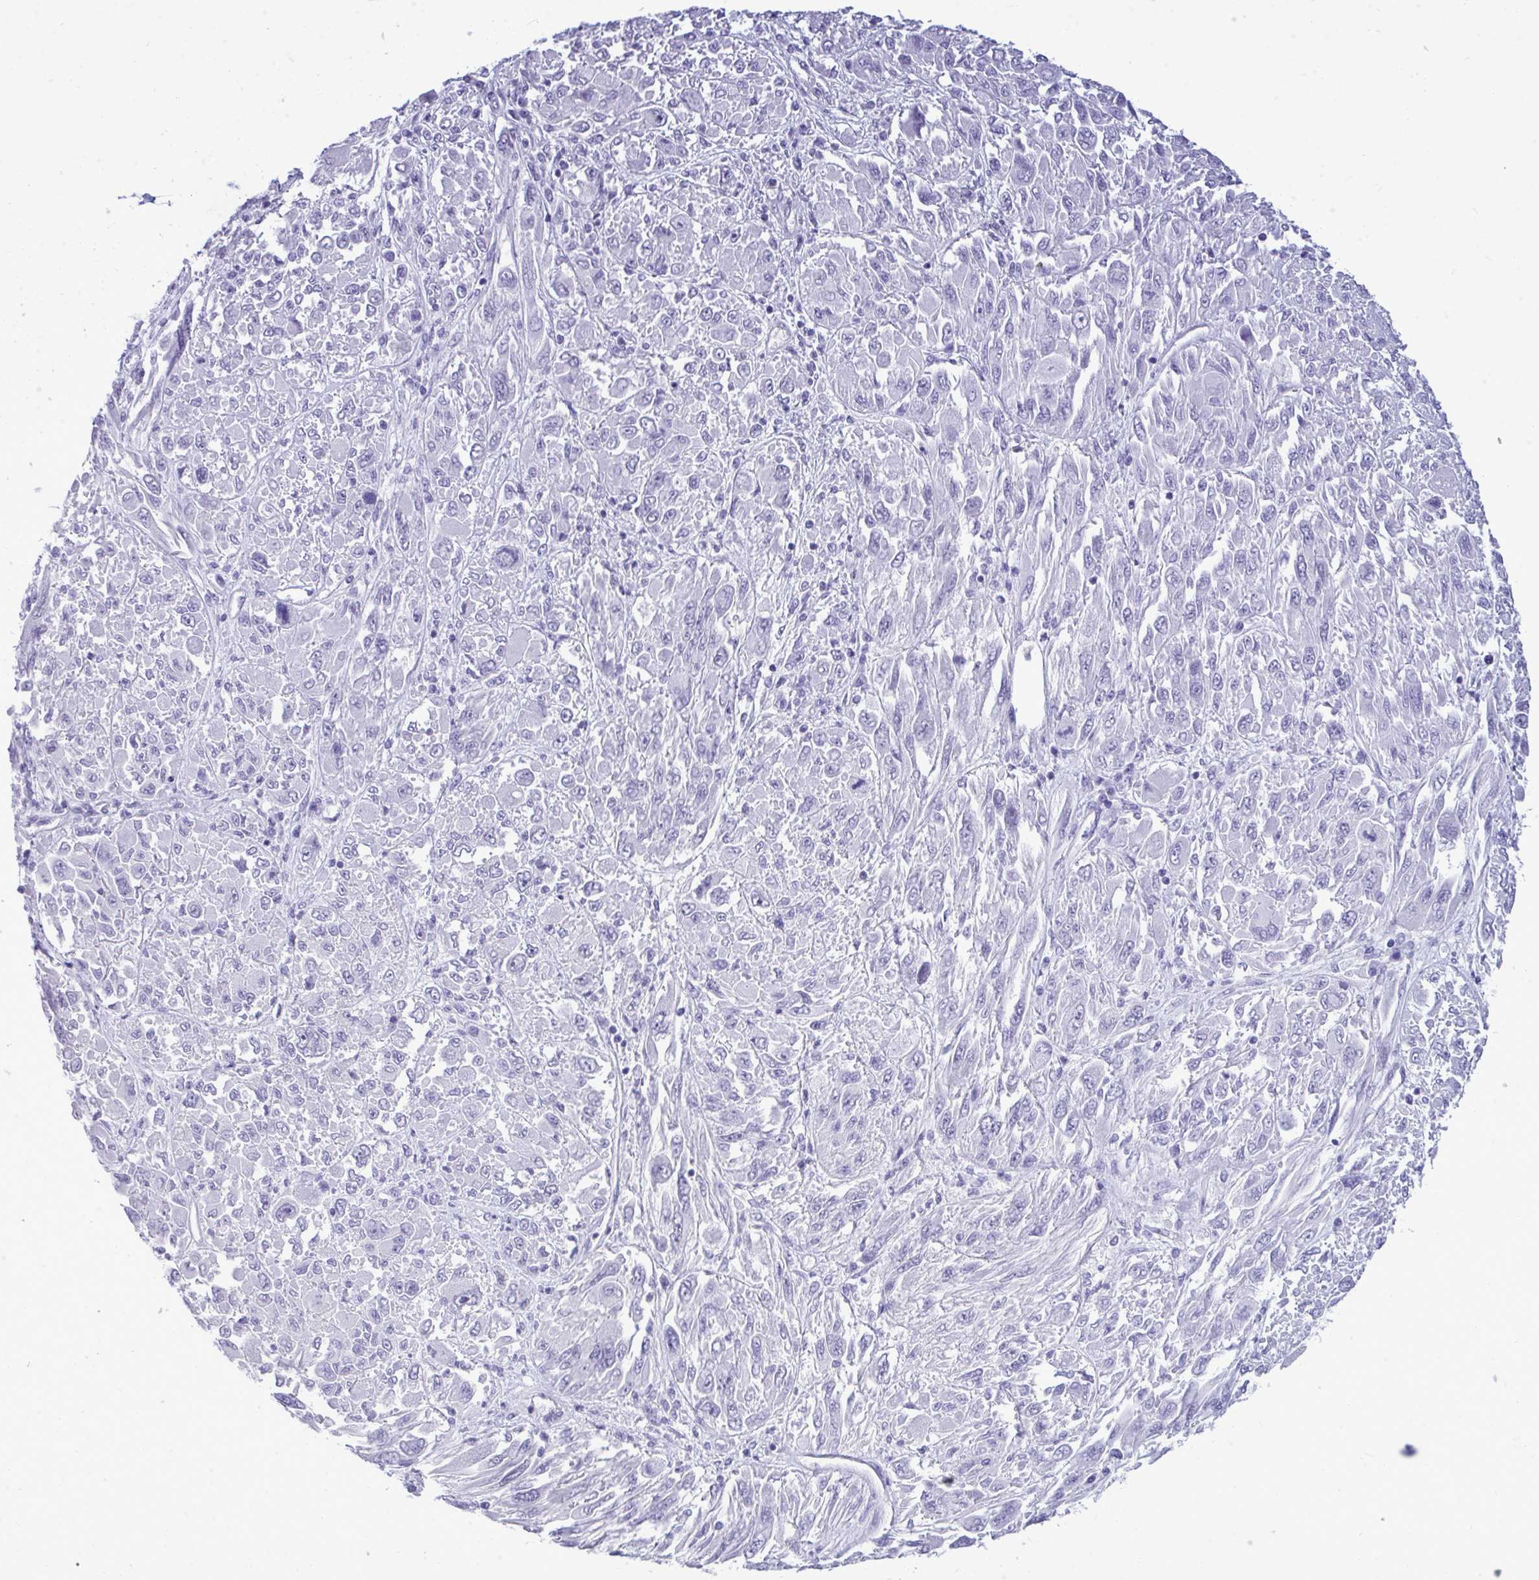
{"staining": {"intensity": "negative", "quantity": "none", "location": "none"}, "tissue": "melanoma", "cell_type": "Tumor cells", "image_type": "cancer", "snomed": [{"axis": "morphology", "description": "Malignant melanoma, NOS"}, {"axis": "topography", "description": "Skin"}], "caption": "Immunohistochemistry histopathology image of human malignant melanoma stained for a protein (brown), which reveals no positivity in tumor cells. (DAB immunohistochemistry, high magnification).", "gene": "PRM2", "patient": {"sex": "female", "age": 91}}